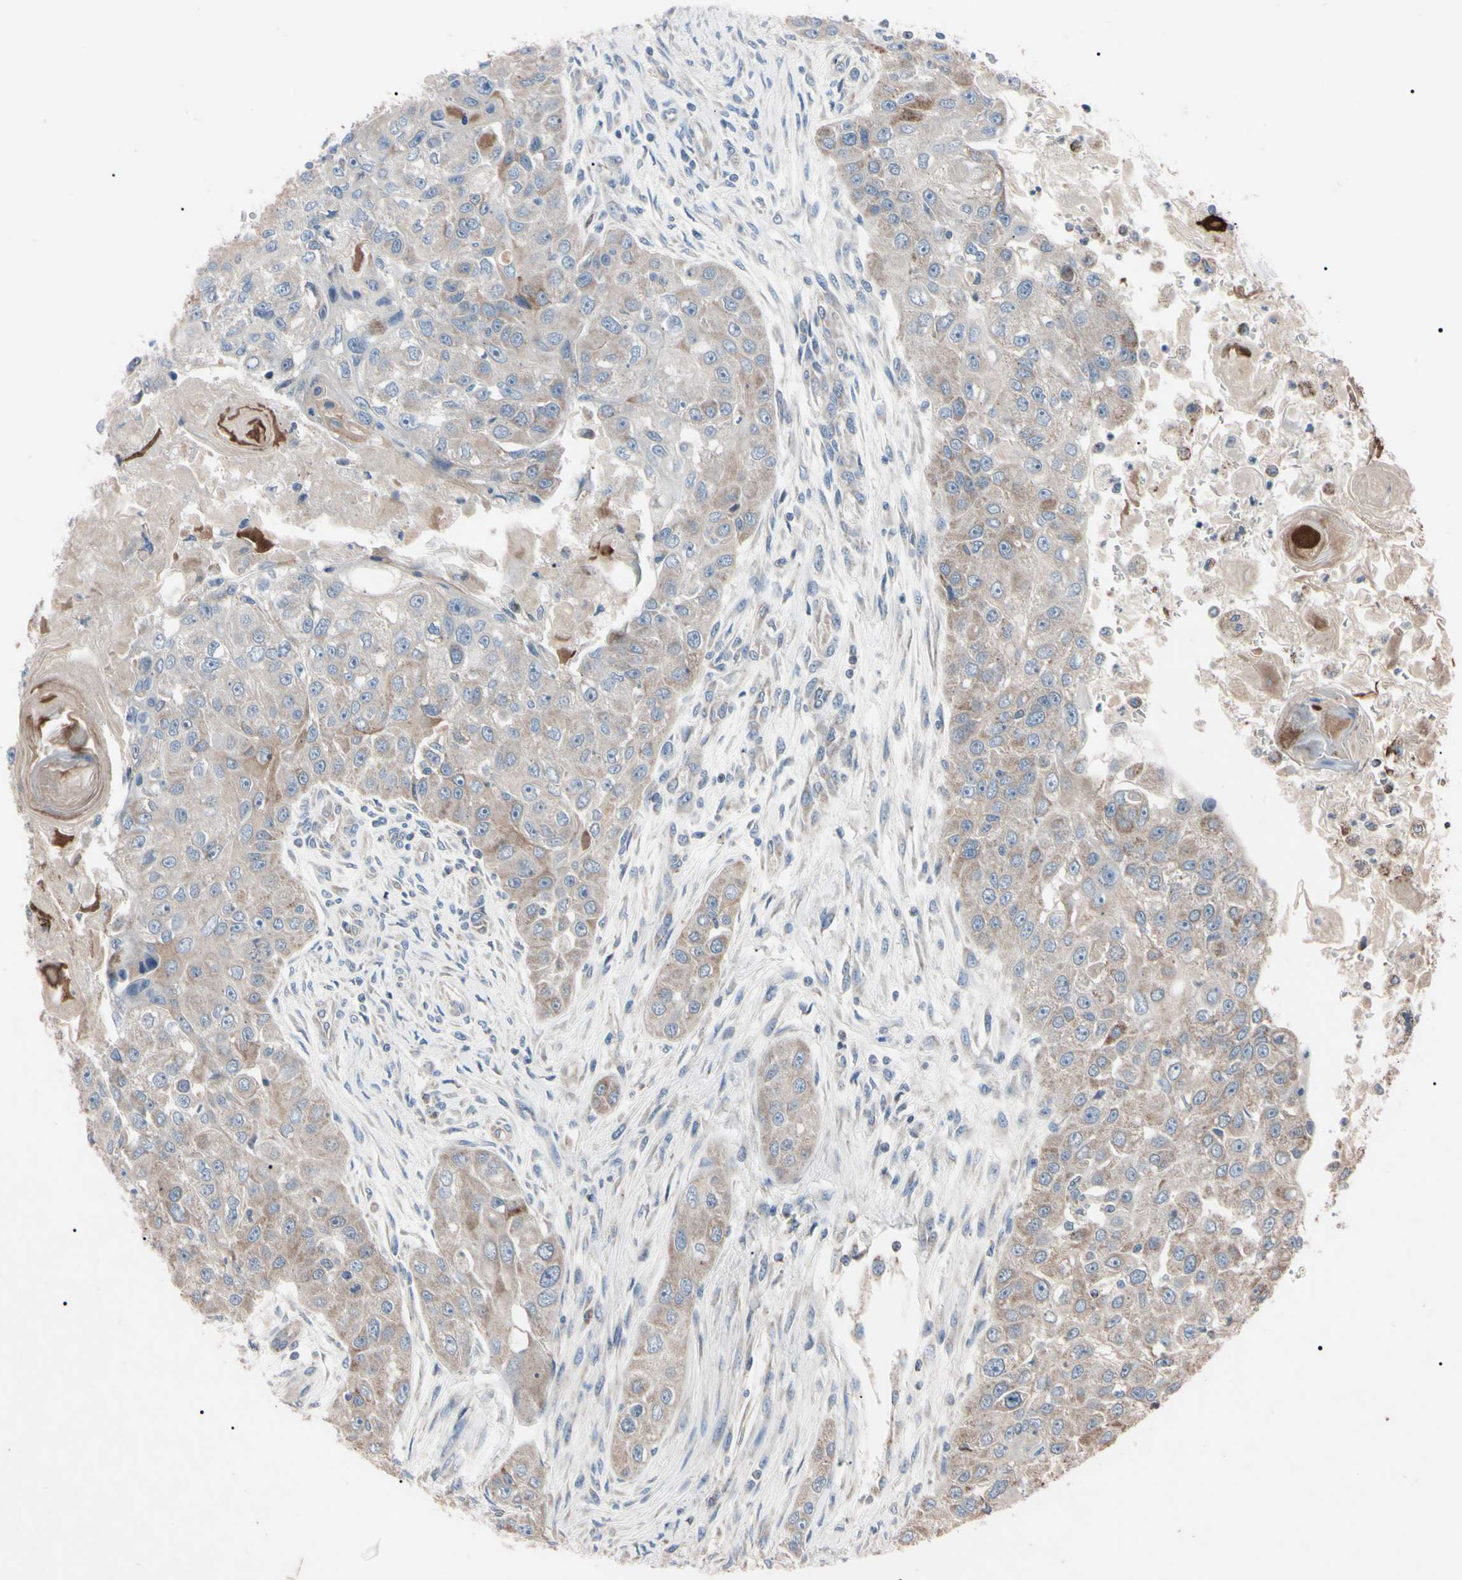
{"staining": {"intensity": "weak", "quantity": ">75%", "location": "cytoplasmic/membranous"}, "tissue": "head and neck cancer", "cell_type": "Tumor cells", "image_type": "cancer", "snomed": [{"axis": "morphology", "description": "Normal tissue, NOS"}, {"axis": "morphology", "description": "Squamous cell carcinoma, NOS"}, {"axis": "topography", "description": "Skeletal muscle"}, {"axis": "topography", "description": "Head-Neck"}], "caption": "Immunohistochemistry micrograph of human head and neck squamous cell carcinoma stained for a protein (brown), which shows low levels of weak cytoplasmic/membranous positivity in about >75% of tumor cells.", "gene": "TNFRSF1A", "patient": {"sex": "male", "age": 51}}